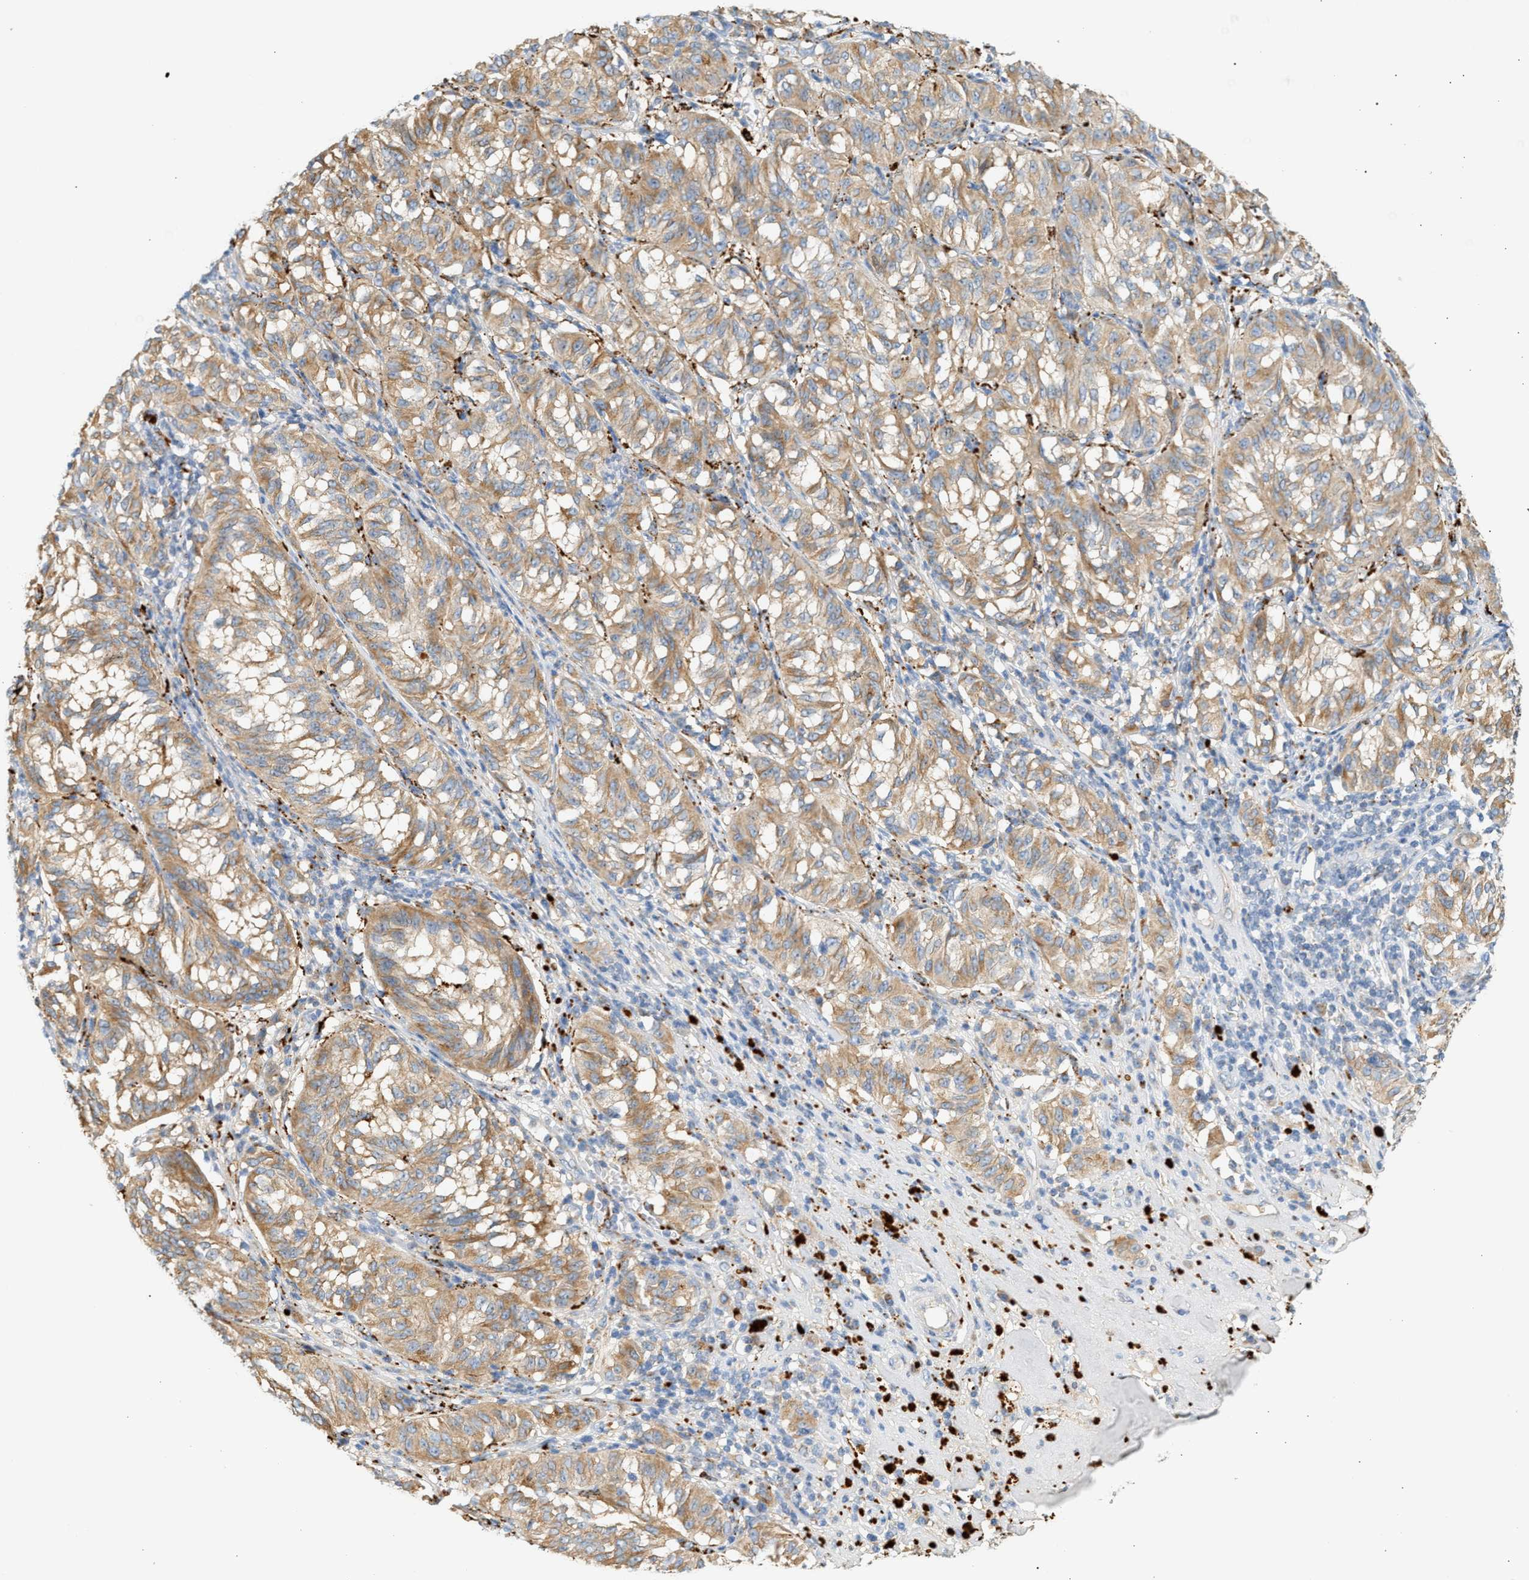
{"staining": {"intensity": "moderate", "quantity": ">75%", "location": "cytoplasmic/membranous"}, "tissue": "melanoma", "cell_type": "Tumor cells", "image_type": "cancer", "snomed": [{"axis": "morphology", "description": "Malignant melanoma, NOS"}, {"axis": "topography", "description": "Skin"}], "caption": "A high-resolution micrograph shows IHC staining of melanoma, which displays moderate cytoplasmic/membranous positivity in about >75% of tumor cells. Using DAB (3,3'-diaminobenzidine) (brown) and hematoxylin (blue) stains, captured at high magnification using brightfield microscopy.", "gene": "ENTHD1", "patient": {"sex": "female", "age": 72}}